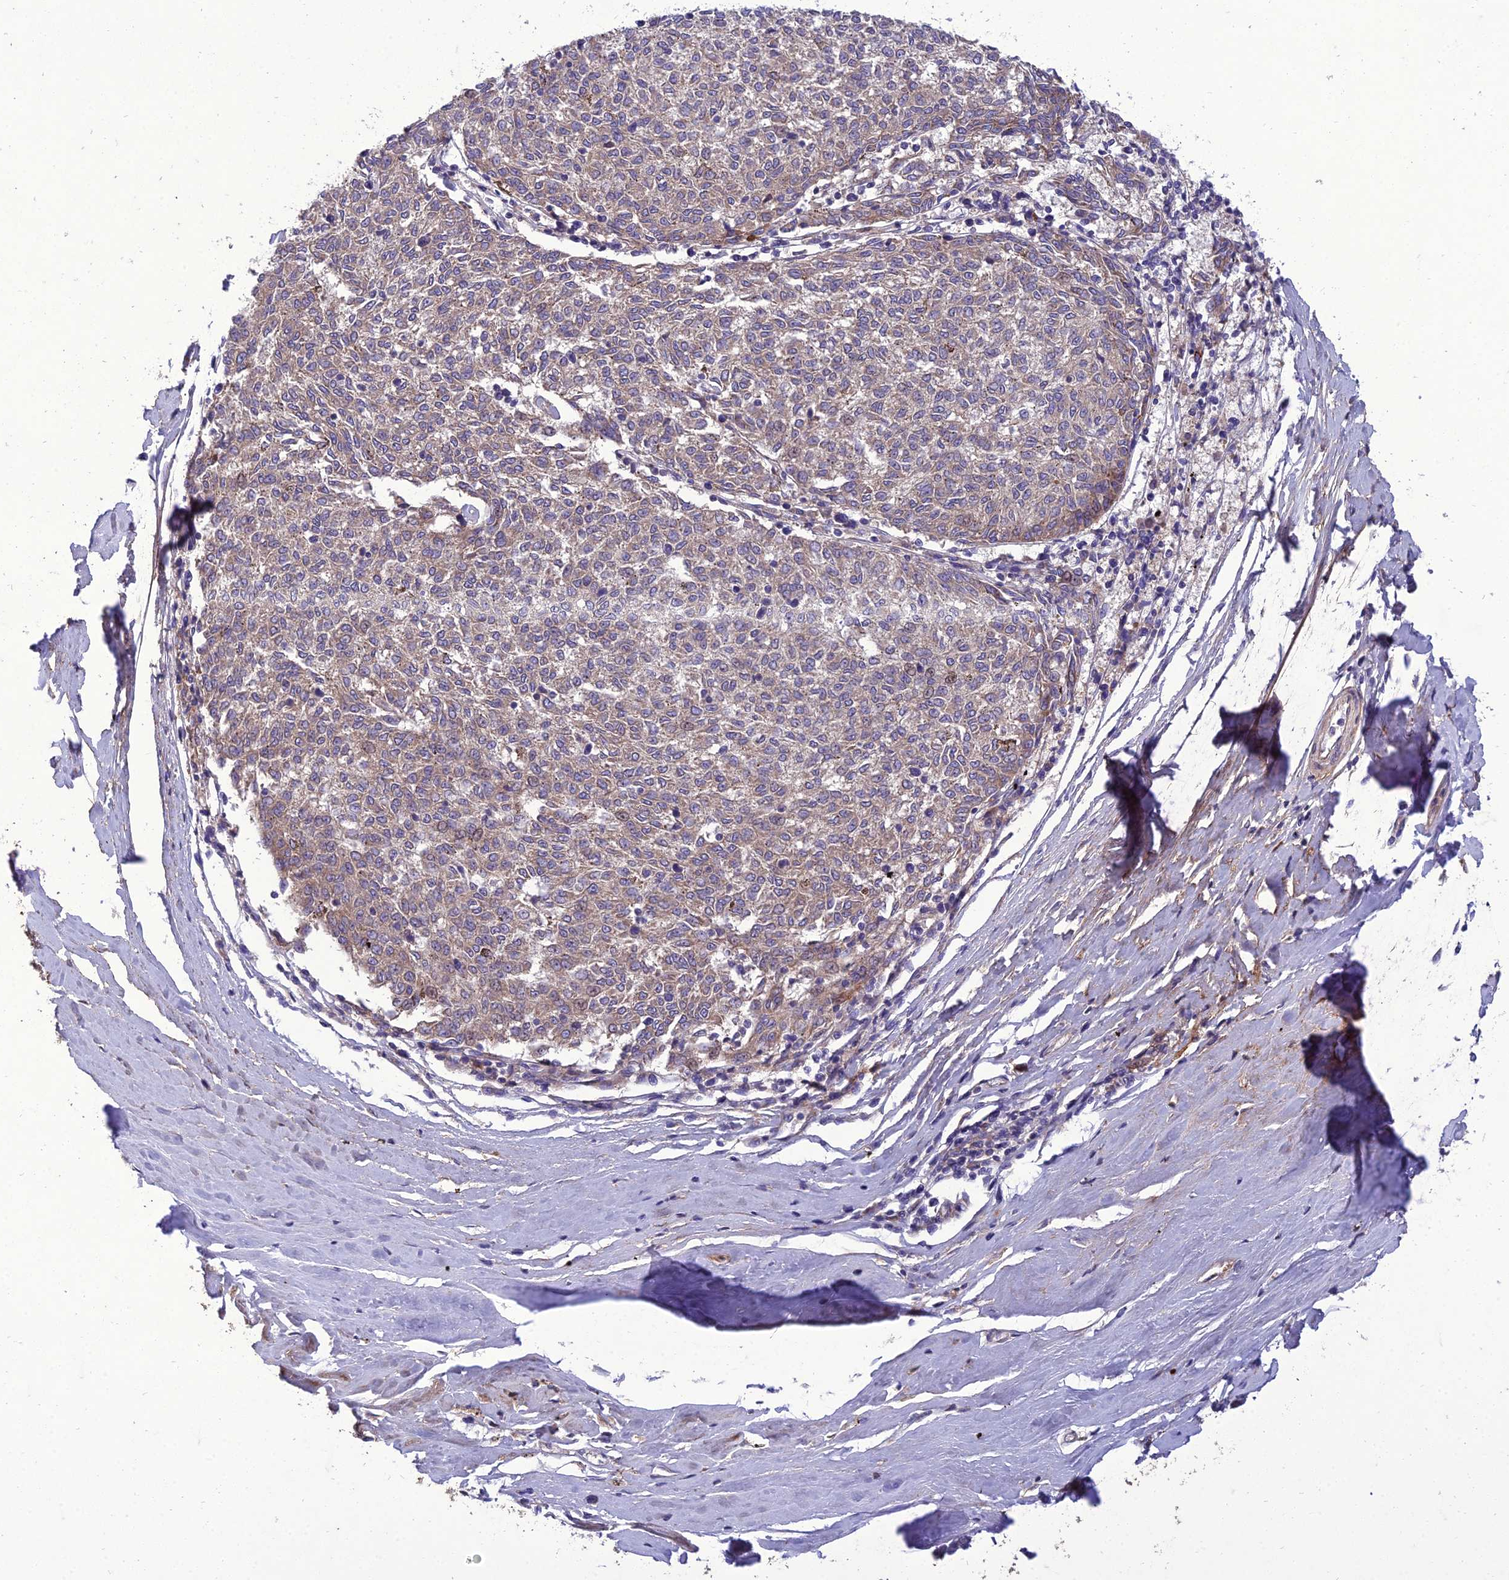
{"staining": {"intensity": "weak", "quantity": ">75%", "location": "cytoplasmic/membranous"}, "tissue": "melanoma", "cell_type": "Tumor cells", "image_type": "cancer", "snomed": [{"axis": "morphology", "description": "Malignant melanoma, NOS"}, {"axis": "topography", "description": "Skin"}], "caption": "Malignant melanoma stained with DAB immunohistochemistry (IHC) displays low levels of weak cytoplasmic/membranous positivity in about >75% of tumor cells.", "gene": "ADIPOR2", "patient": {"sex": "female", "age": 72}}